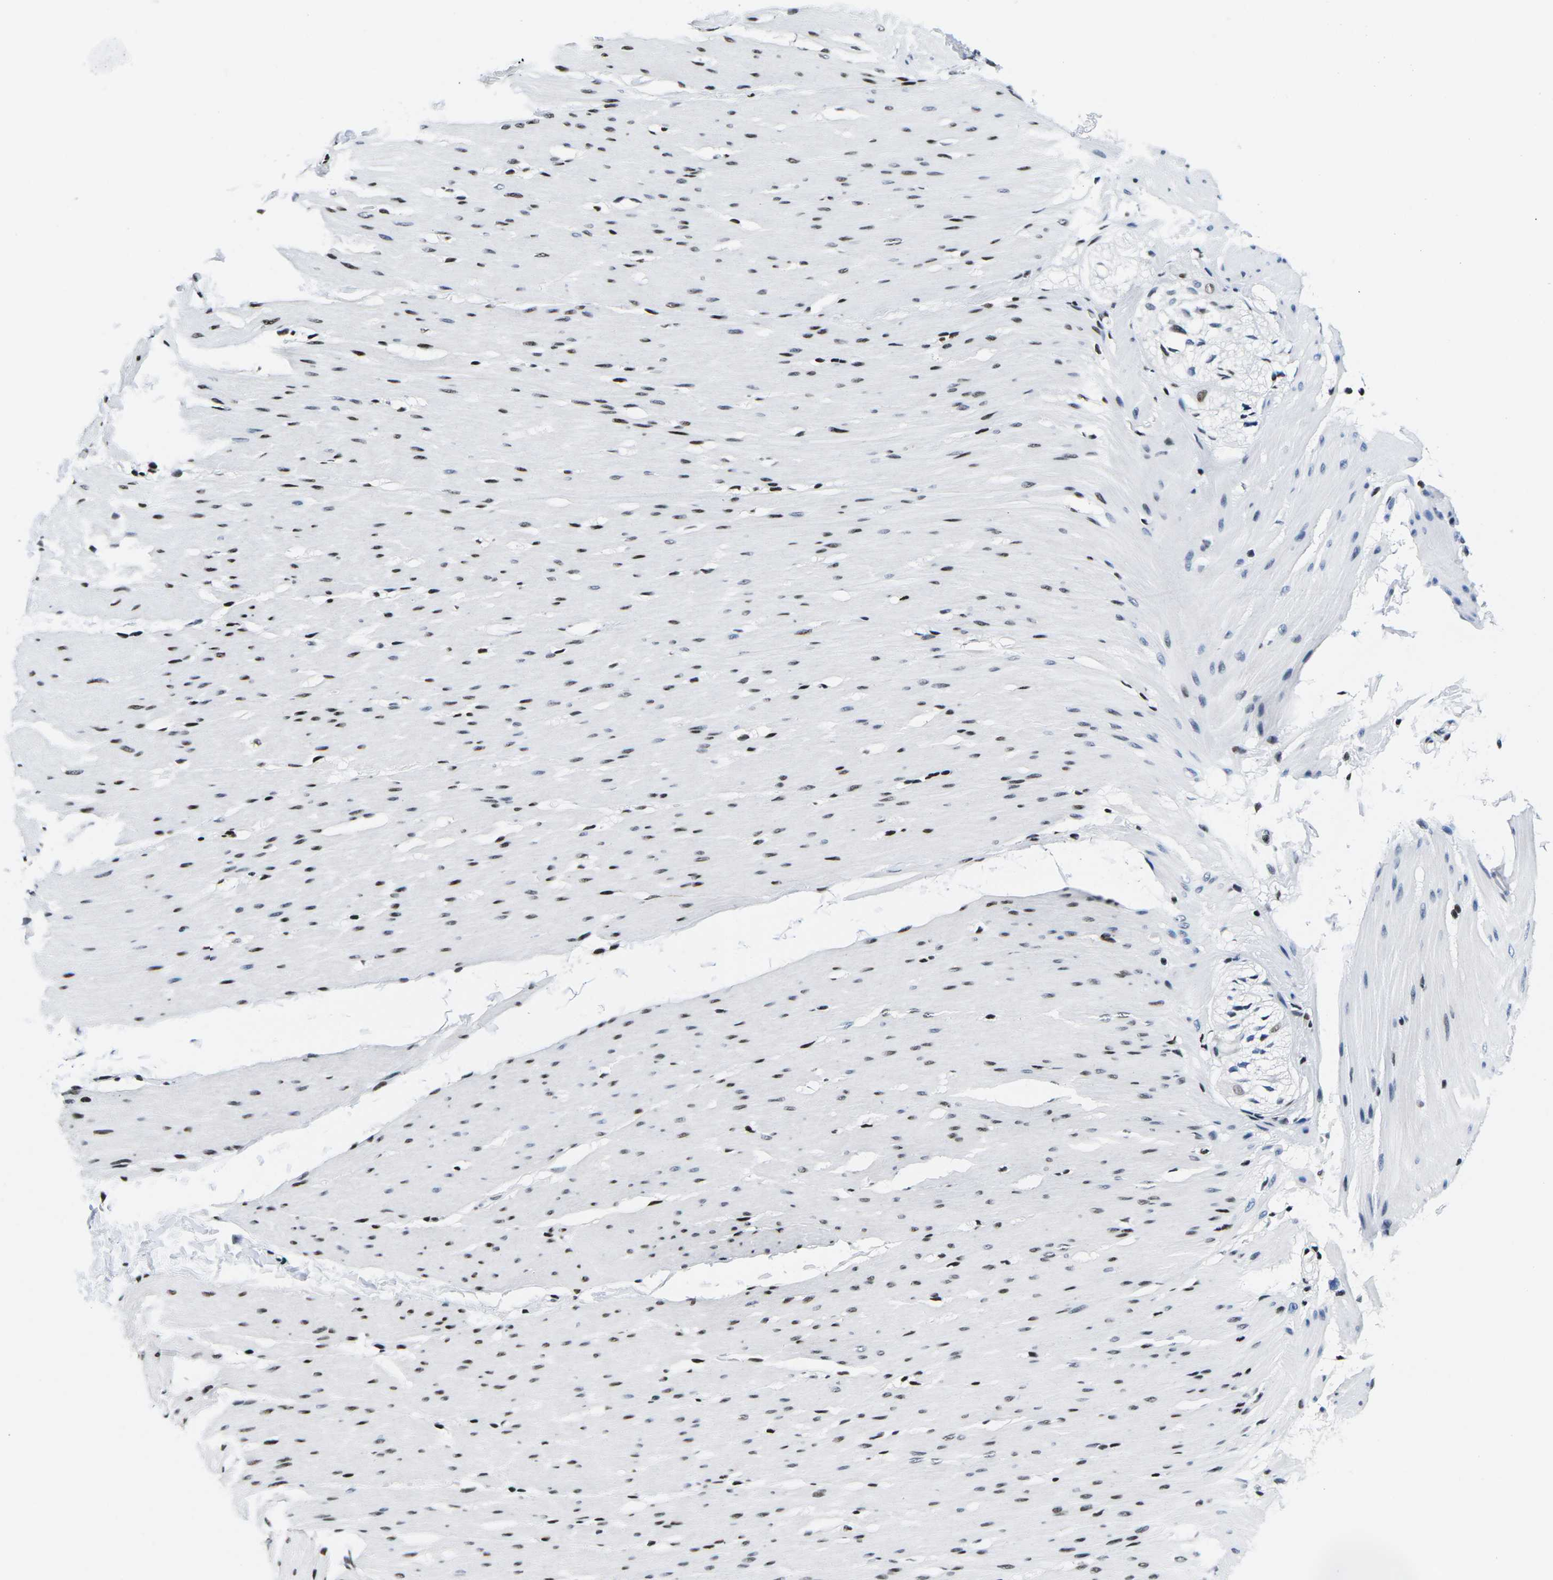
{"staining": {"intensity": "strong", "quantity": ">75%", "location": "nuclear"}, "tissue": "smooth muscle", "cell_type": "Smooth muscle cells", "image_type": "normal", "snomed": [{"axis": "morphology", "description": "Normal tissue, NOS"}, {"axis": "topography", "description": "Smooth muscle"}, {"axis": "topography", "description": "Colon"}], "caption": "Immunohistochemistry (IHC) of normal human smooth muscle displays high levels of strong nuclear positivity in about >75% of smooth muscle cells.", "gene": "ATF1", "patient": {"sex": "male", "age": 67}}